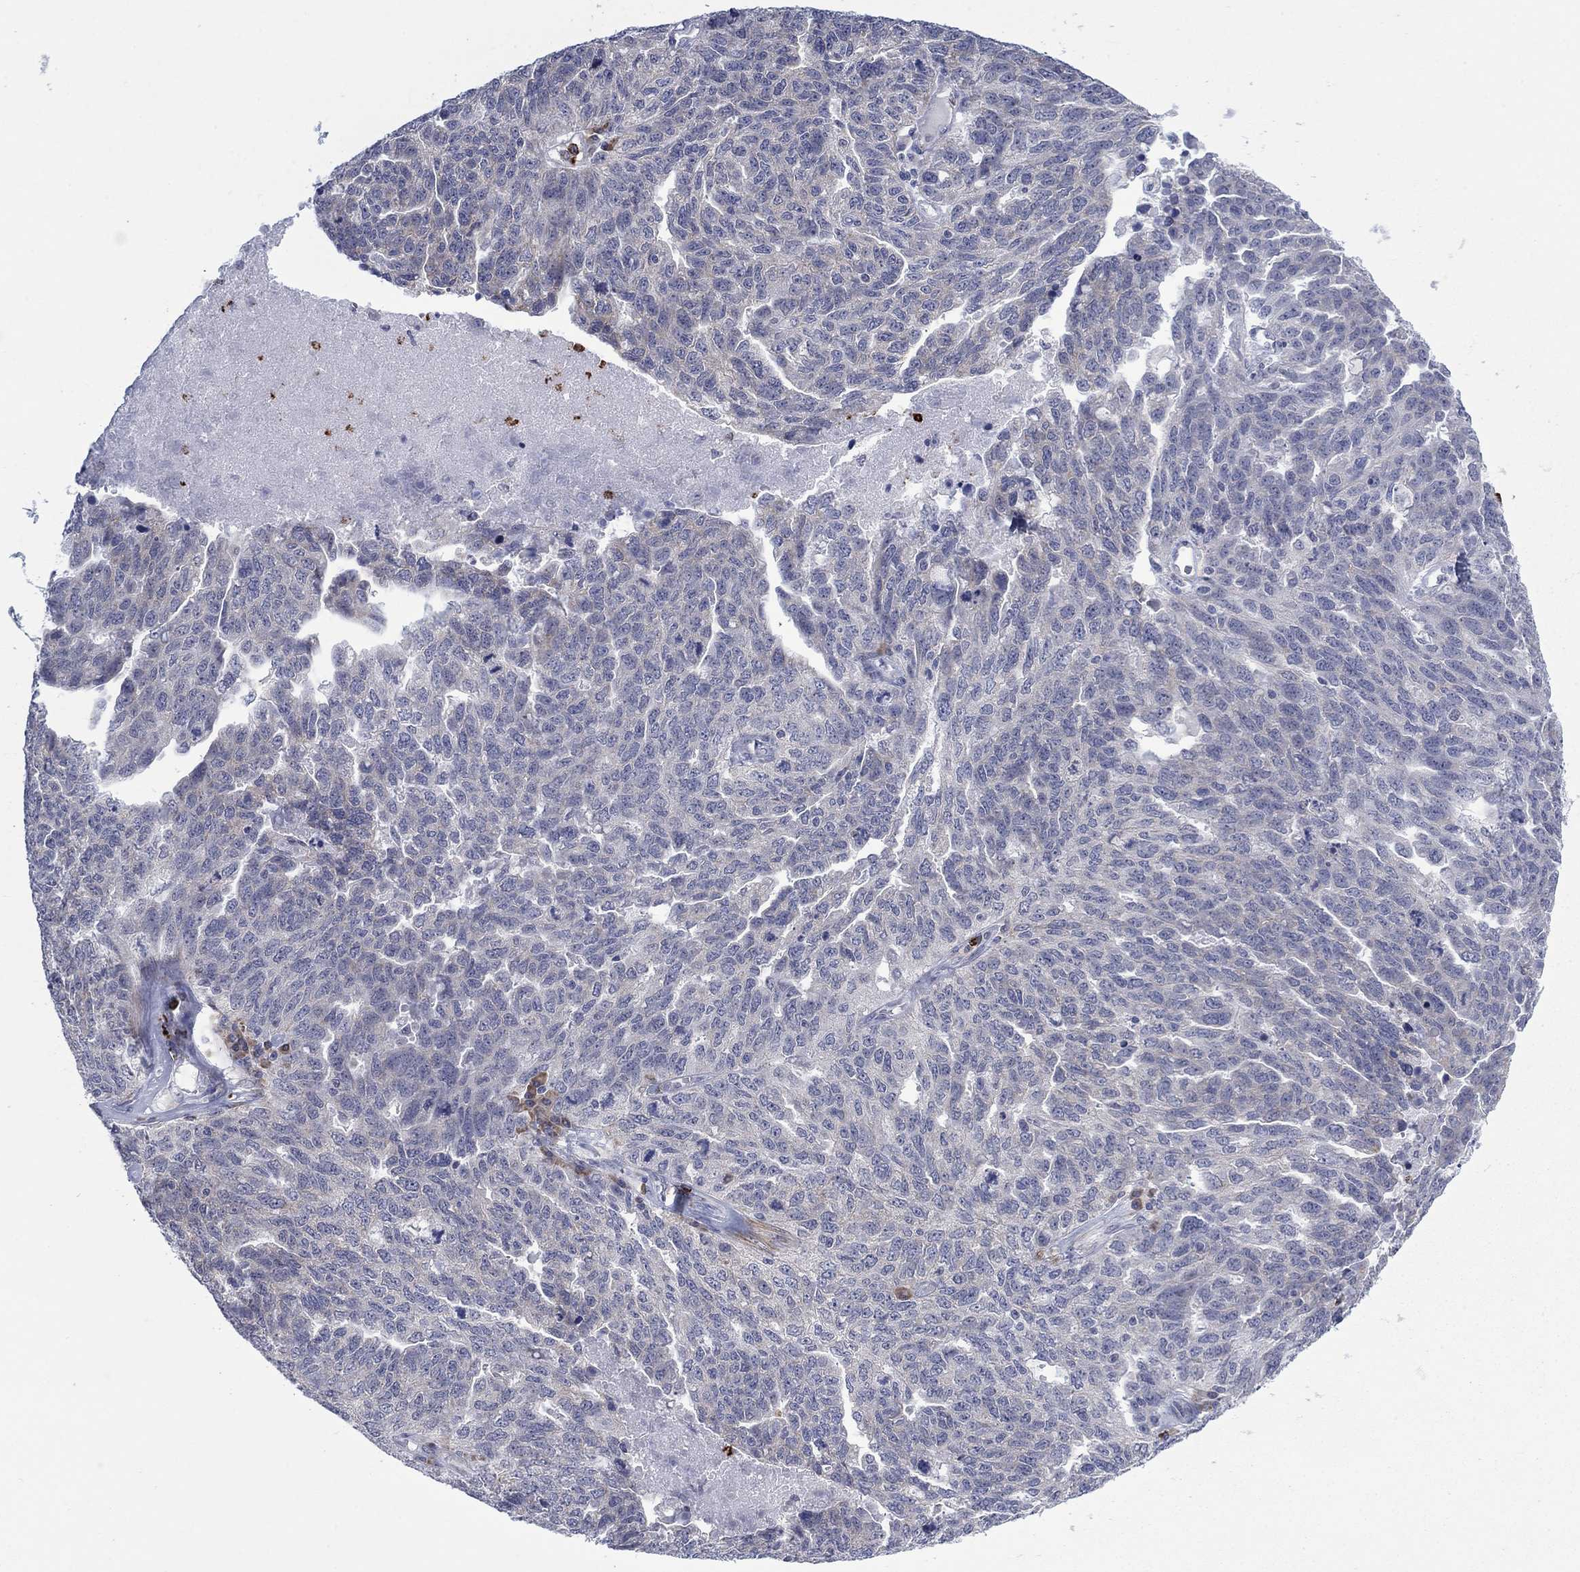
{"staining": {"intensity": "negative", "quantity": "none", "location": "none"}, "tissue": "ovarian cancer", "cell_type": "Tumor cells", "image_type": "cancer", "snomed": [{"axis": "morphology", "description": "Cystadenocarcinoma, serous, NOS"}, {"axis": "topography", "description": "Ovary"}], "caption": "There is no significant staining in tumor cells of ovarian serous cystadenocarcinoma.", "gene": "MTRFR", "patient": {"sex": "female", "age": 71}}